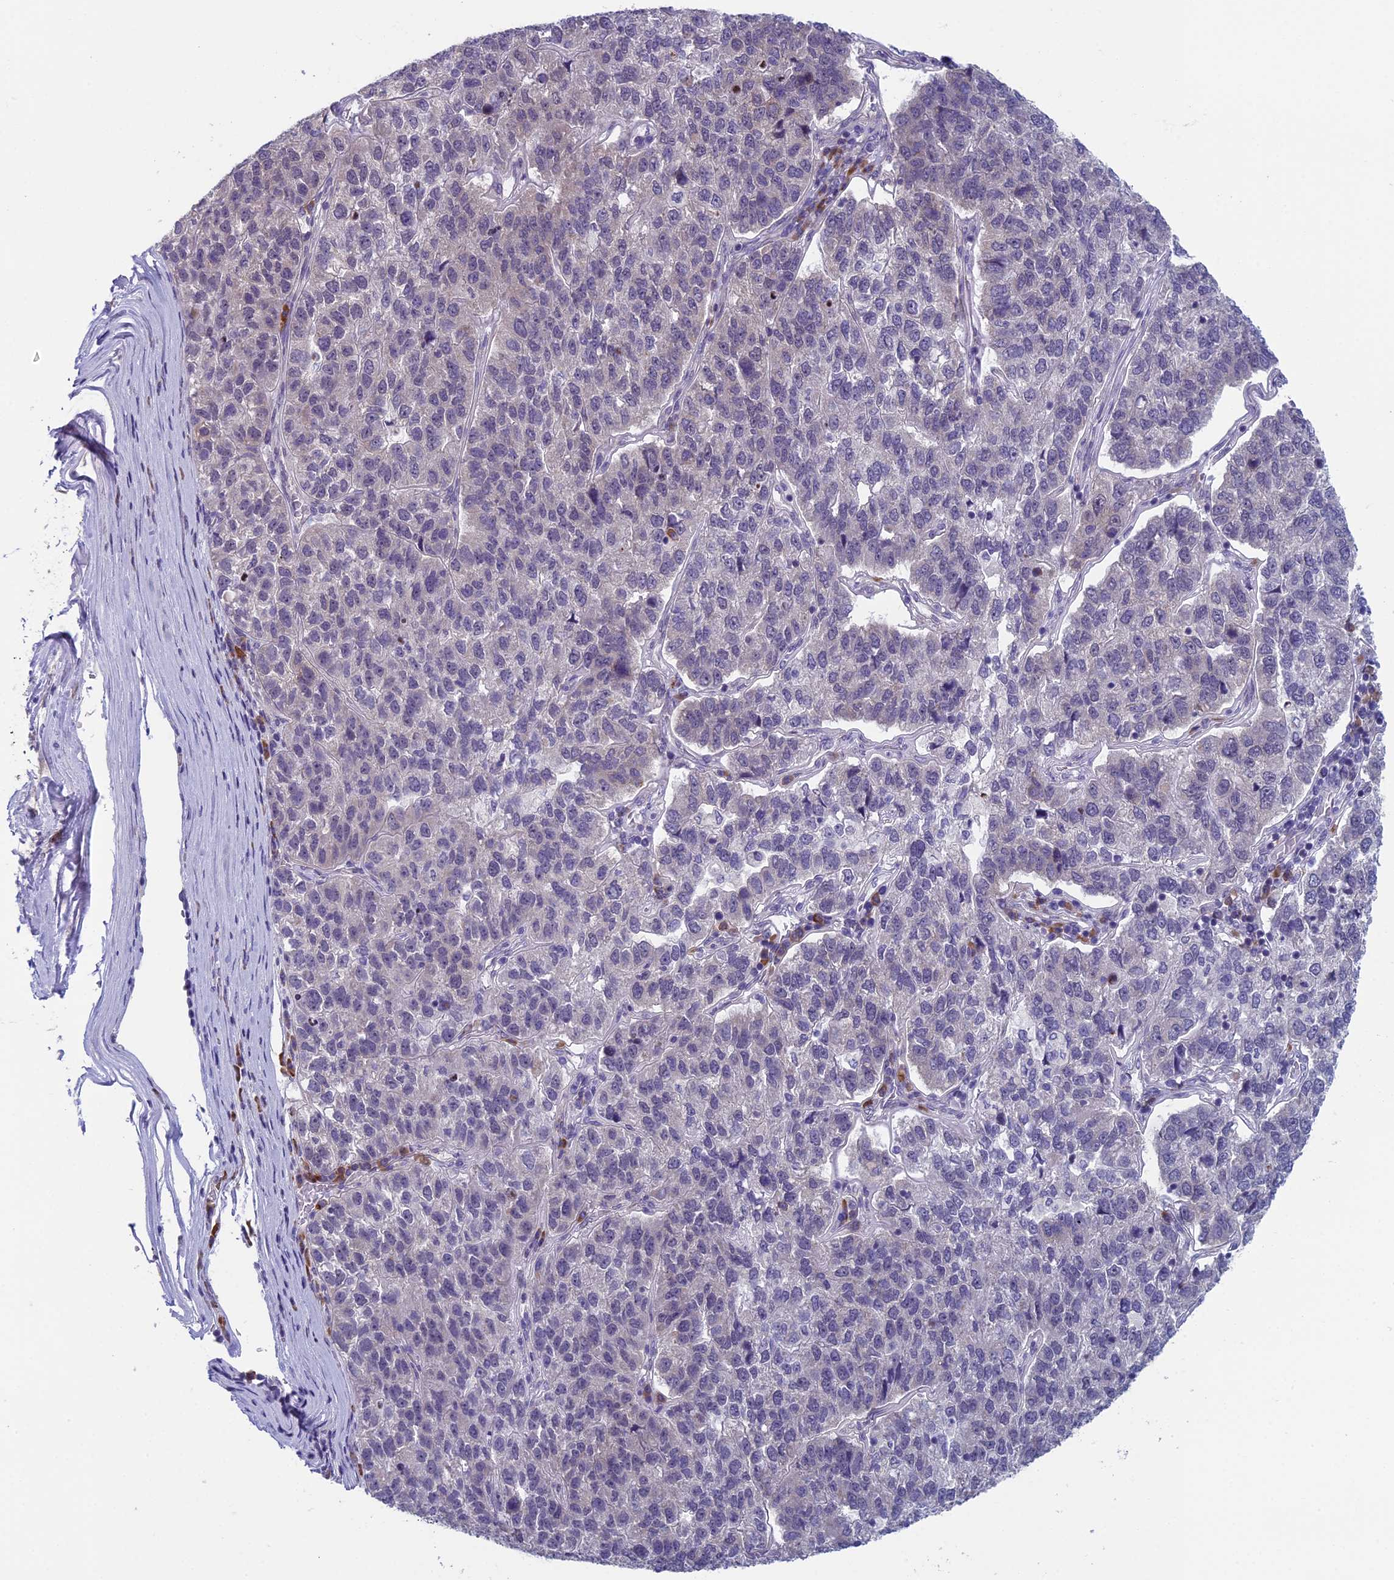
{"staining": {"intensity": "negative", "quantity": "none", "location": "none"}, "tissue": "pancreatic cancer", "cell_type": "Tumor cells", "image_type": "cancer", "snomed": [{"axis": "morphology", "description": "Adenocarcinoma, NOS"}, {"axis": "topography", "description": "Pancreas"}], "caption": "Photomicrograph shows no significant protein staining in tumor cells of pancreatic cancer. Nuclei are stained in blue.", "gene": "CNEP1R1", "patient": {"sex": "female", "age": 61}}